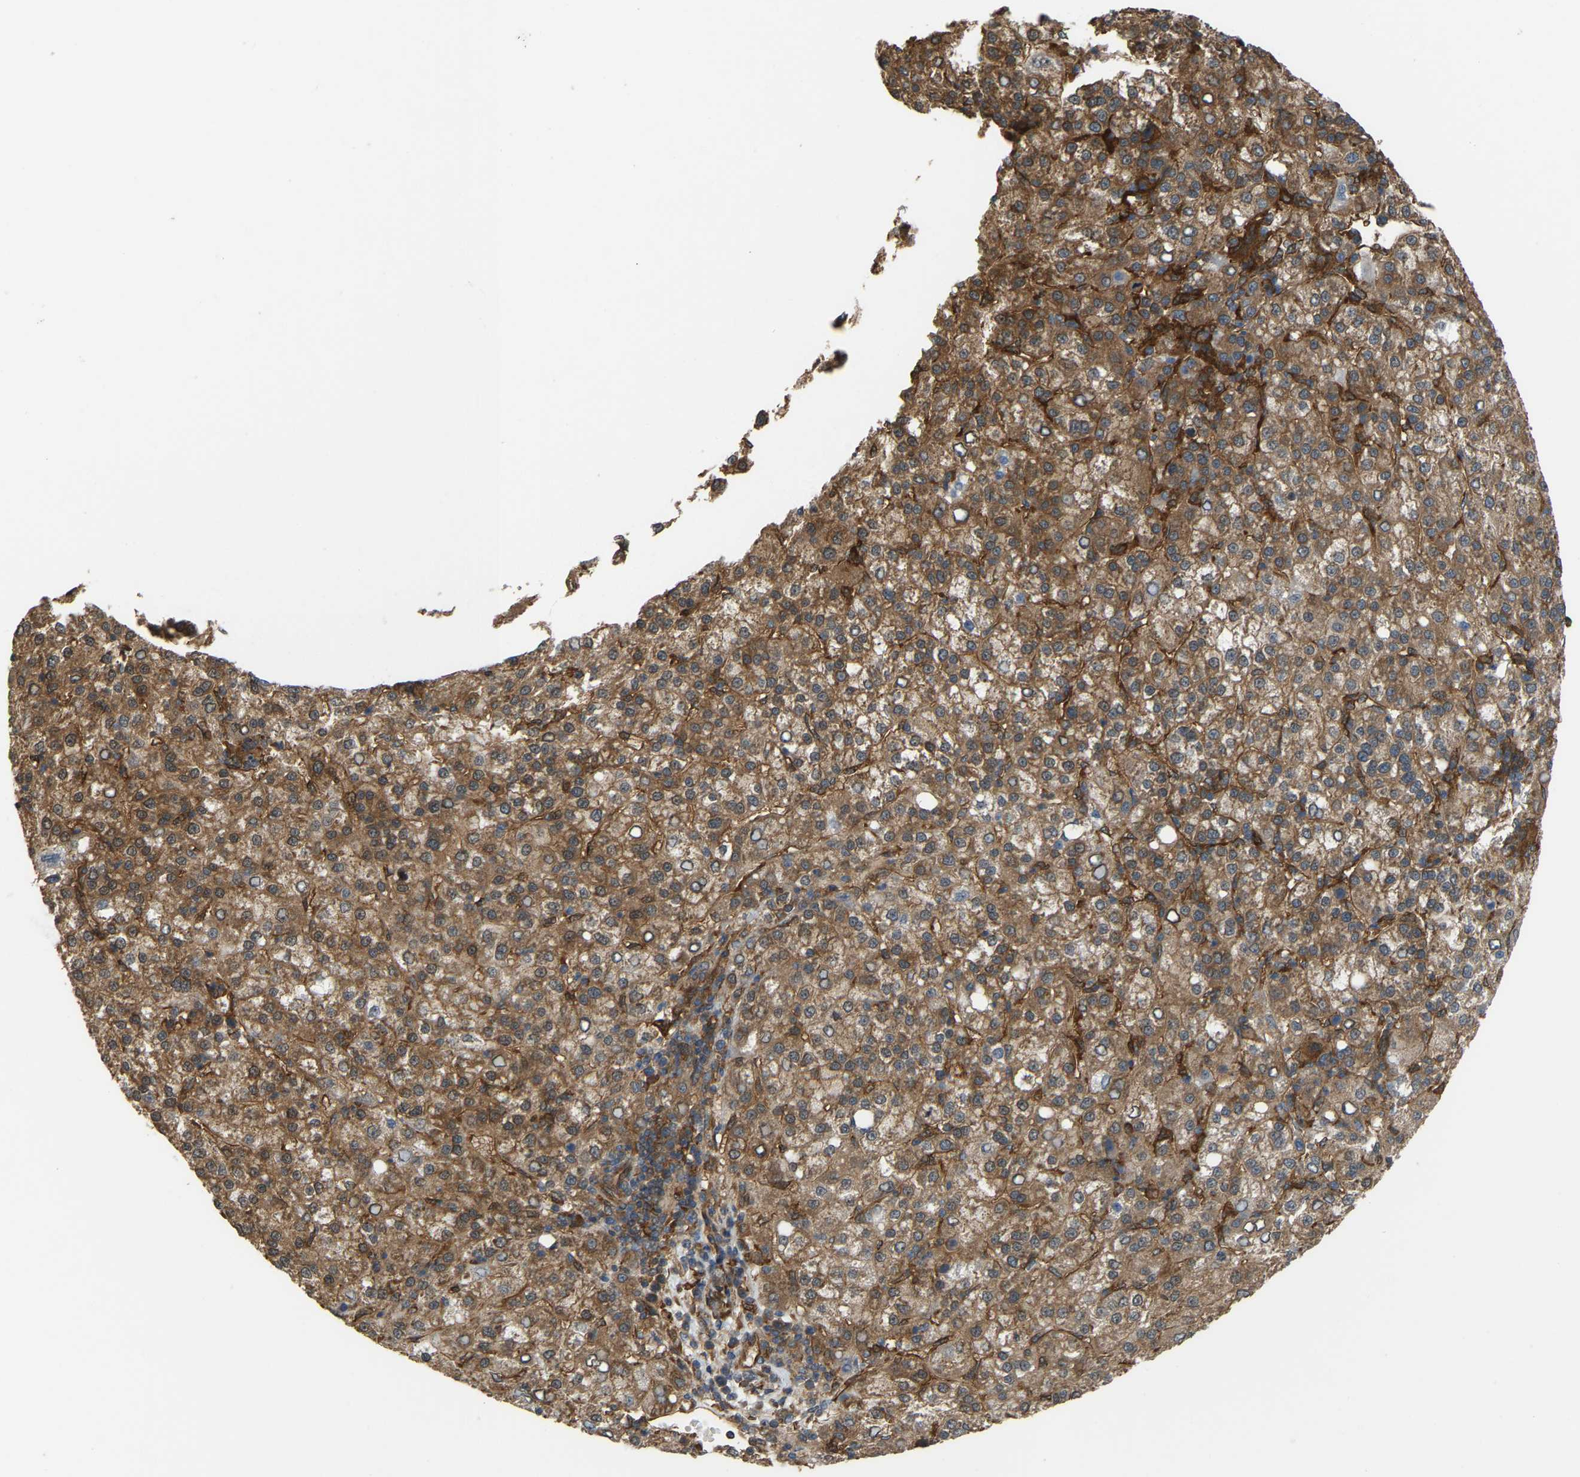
{"staining": {"intensity": "moderate", "quantity": ">75%", "location": "cytoplasmic/membranous"}, "tissue": "liver cancer", "cell_type": "Tumor cells", "image_type": "cancer", "snomed": [{"axis": "morphology", "description": "Carcinoma, Hepatocellular, NOS"}, {"axis": "topography", "description": "Liver"}], "caption": "Immunohistochemical staining of hepatocellular carcinoma (liver) reveals moderate cytoplasmic/membranous protein positivity in approximately >75% of tumor cells.", "gene": "PICALM", "patient": {"sex": "female", "age": 58}}